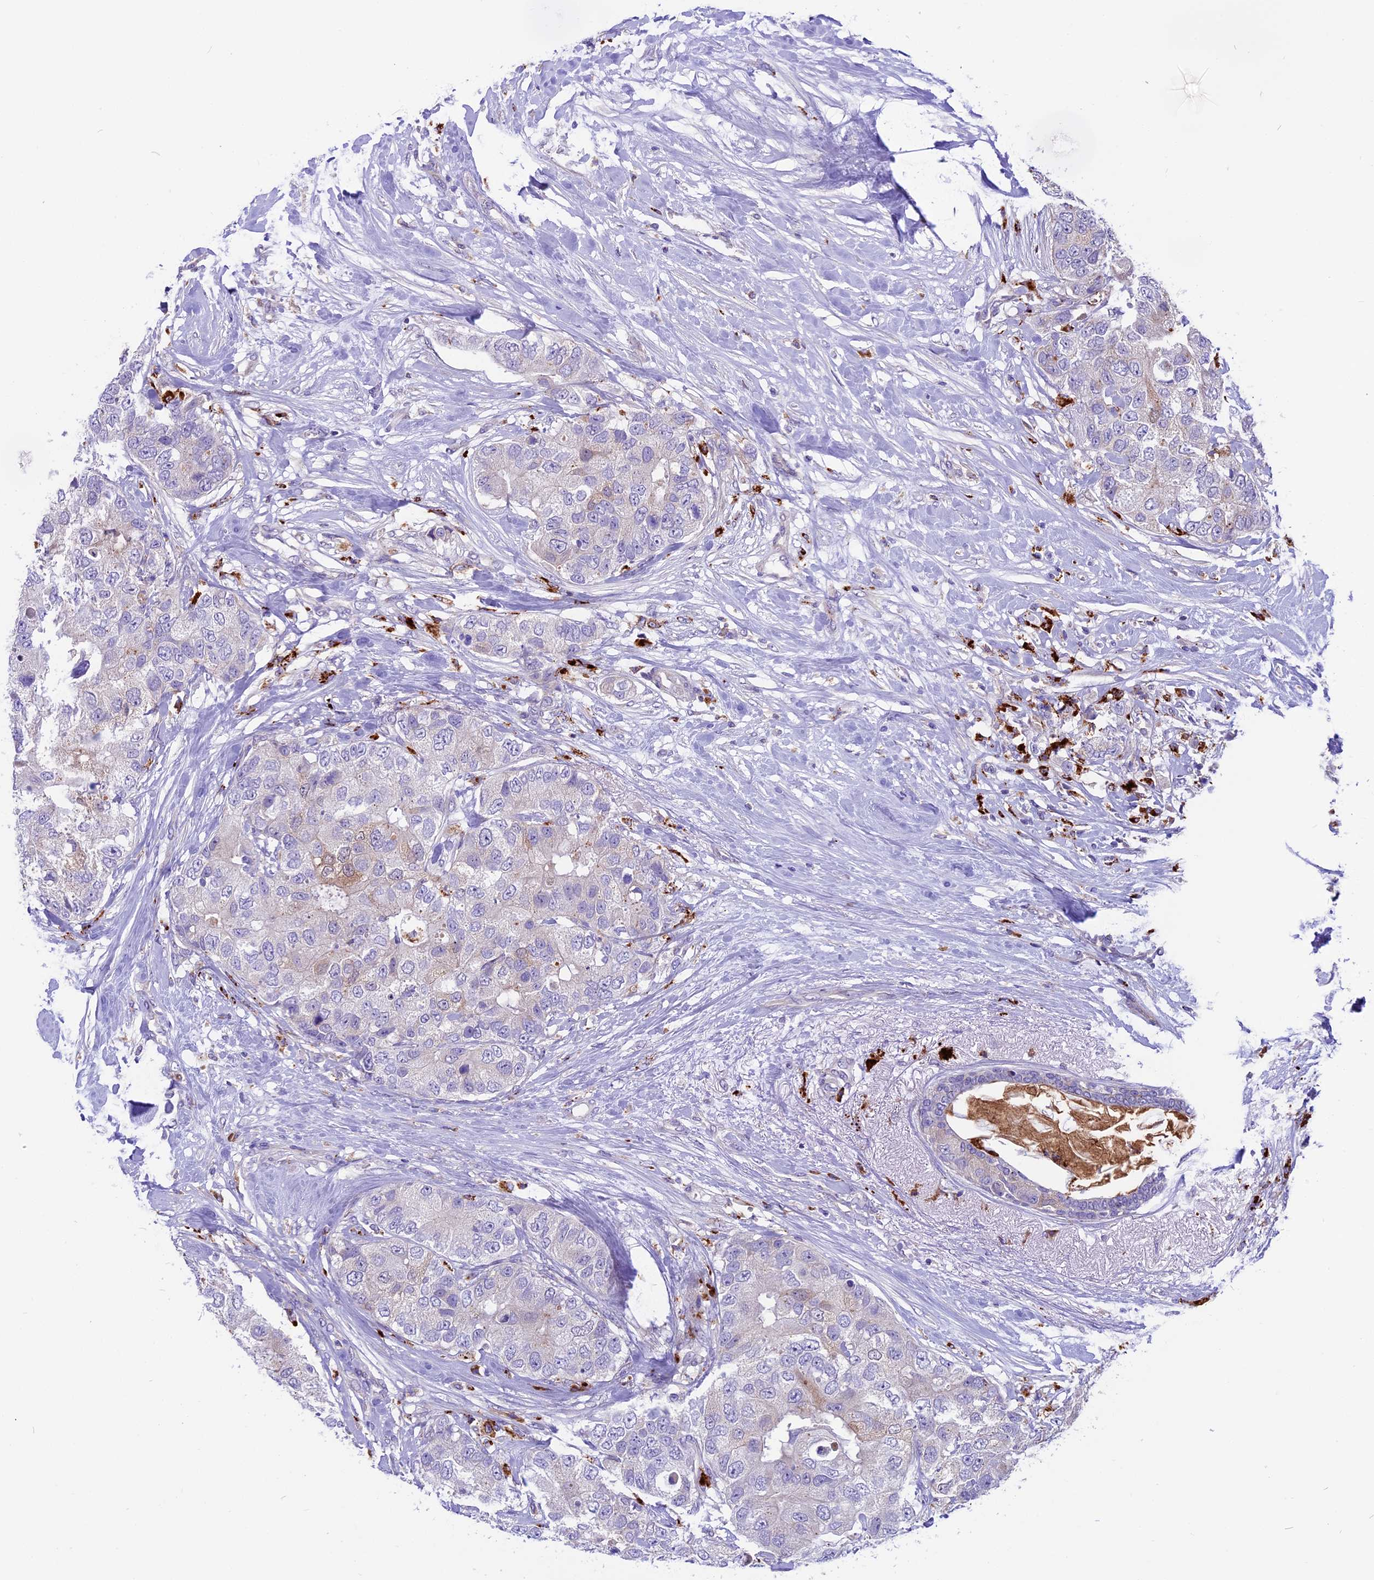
{"staining": {"intensity": "negative", "quantity": "none", "location": "none"}, "tissue": "breast cancer", "cell_type": "Tumor cells", "image_type": "cancer", "snomed": [{"axis": "morphology", "description": "Duct carcinoma"}, {"axis": "topography", "description": "Breast"}], "caption": "Invasive ductal carcinoma (breast) stained for a protein using IHC exhibits no positivity tumor cells.", "gene": "THRSP", "patient": {"sex": "female", "age": 62}}